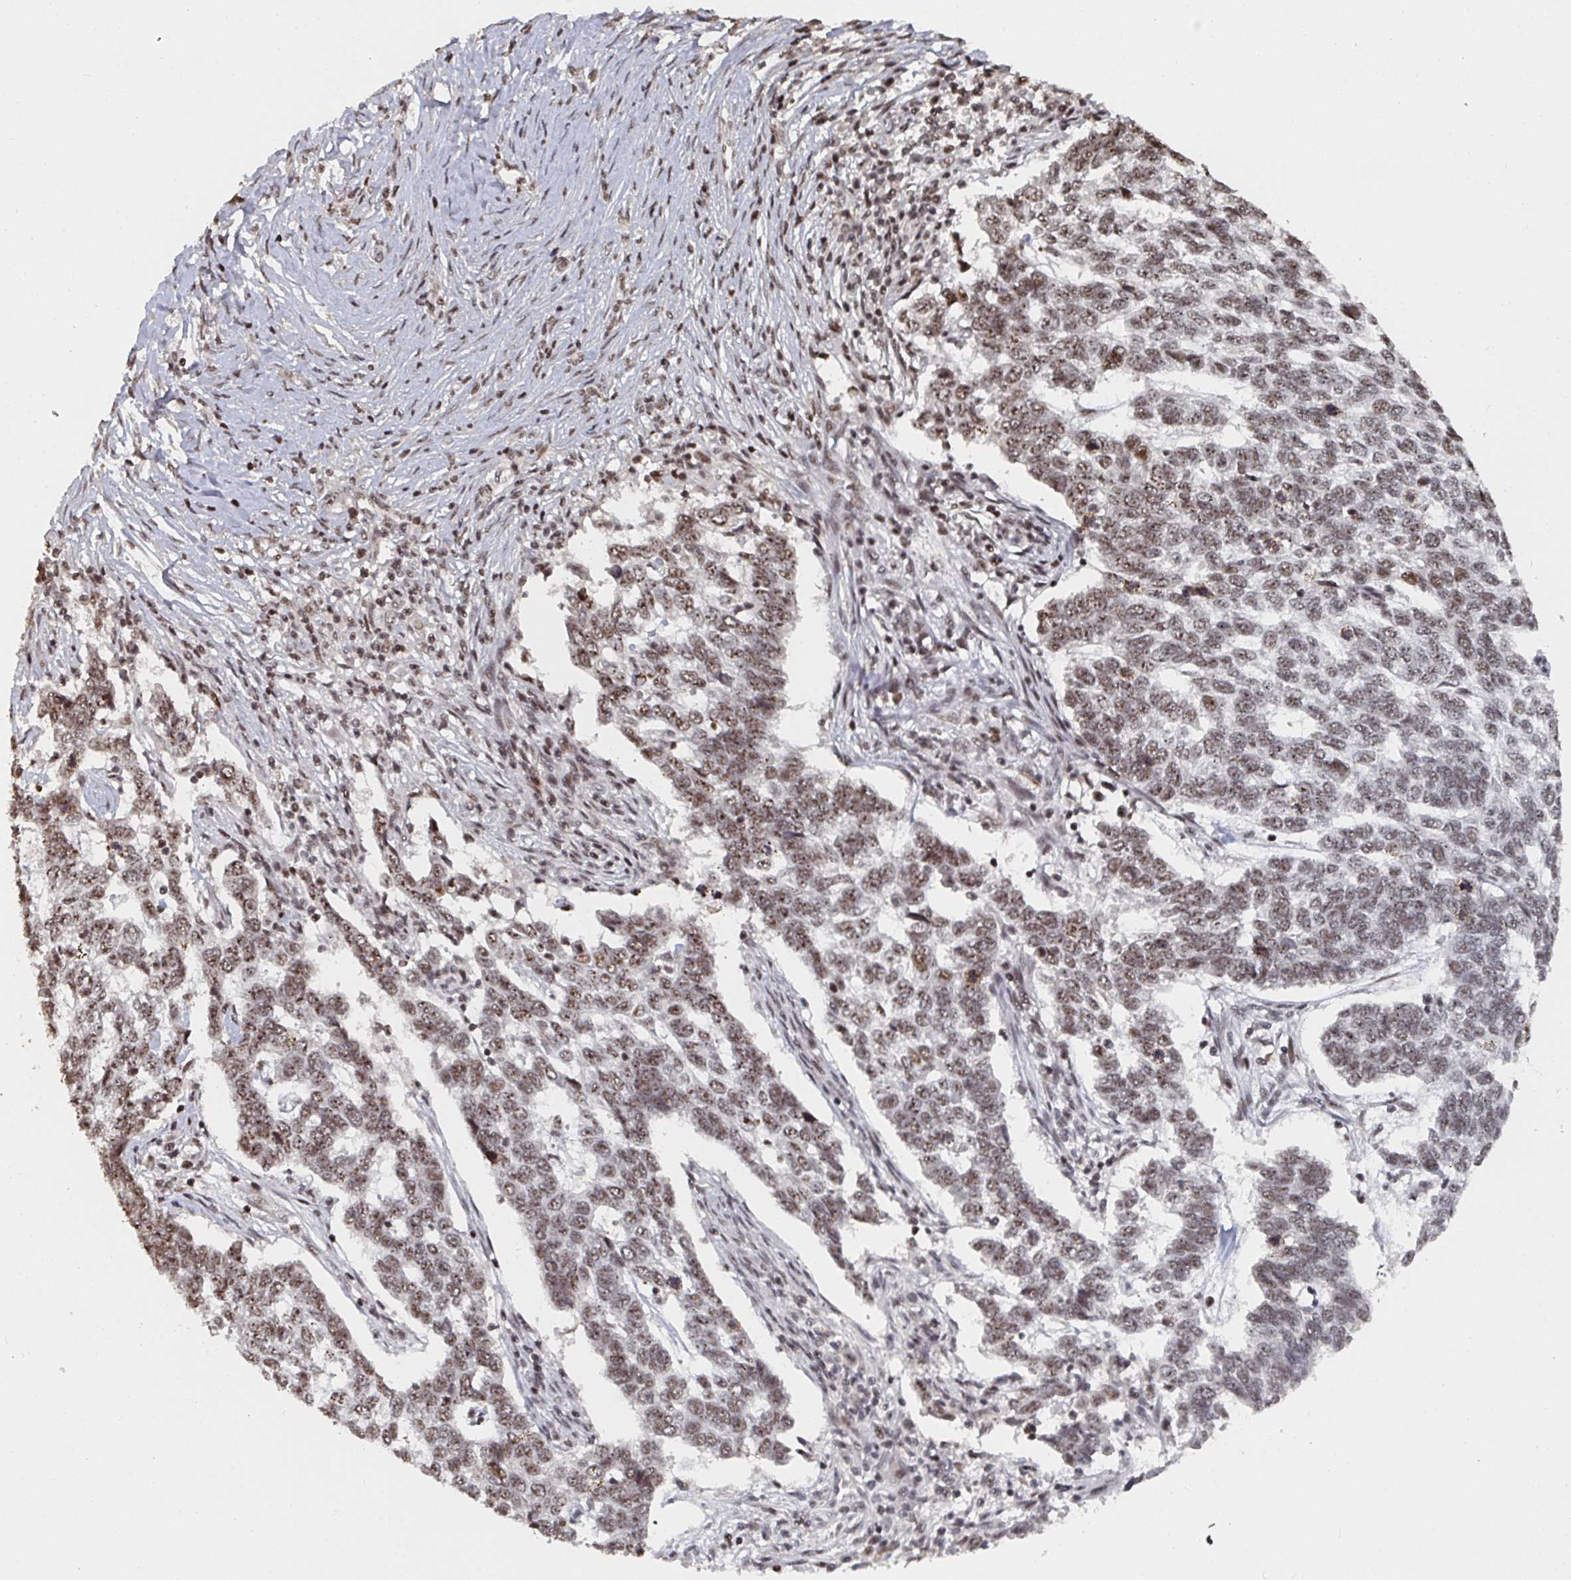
{"staining": {"intensity": "moderate", "quantity": ">75%", "location": "nuclear"}, "tissue": "skin cancer", "cell_type": "Tumor cells", "image_type": "cancer", "snomed": [{"axis": "morphology", "description": "Basal cell carcinoma"}, {"axis": "topography", "description": "Skin"}], "caption": "Human skin cancer (basal cell carcinoma) stained for a protein (brown) shows moderate nuclear positive positivity in about >75% of tumor cells.", "gene": "ZDHHC12", "patient": {"sex": "female", "age": 65}}